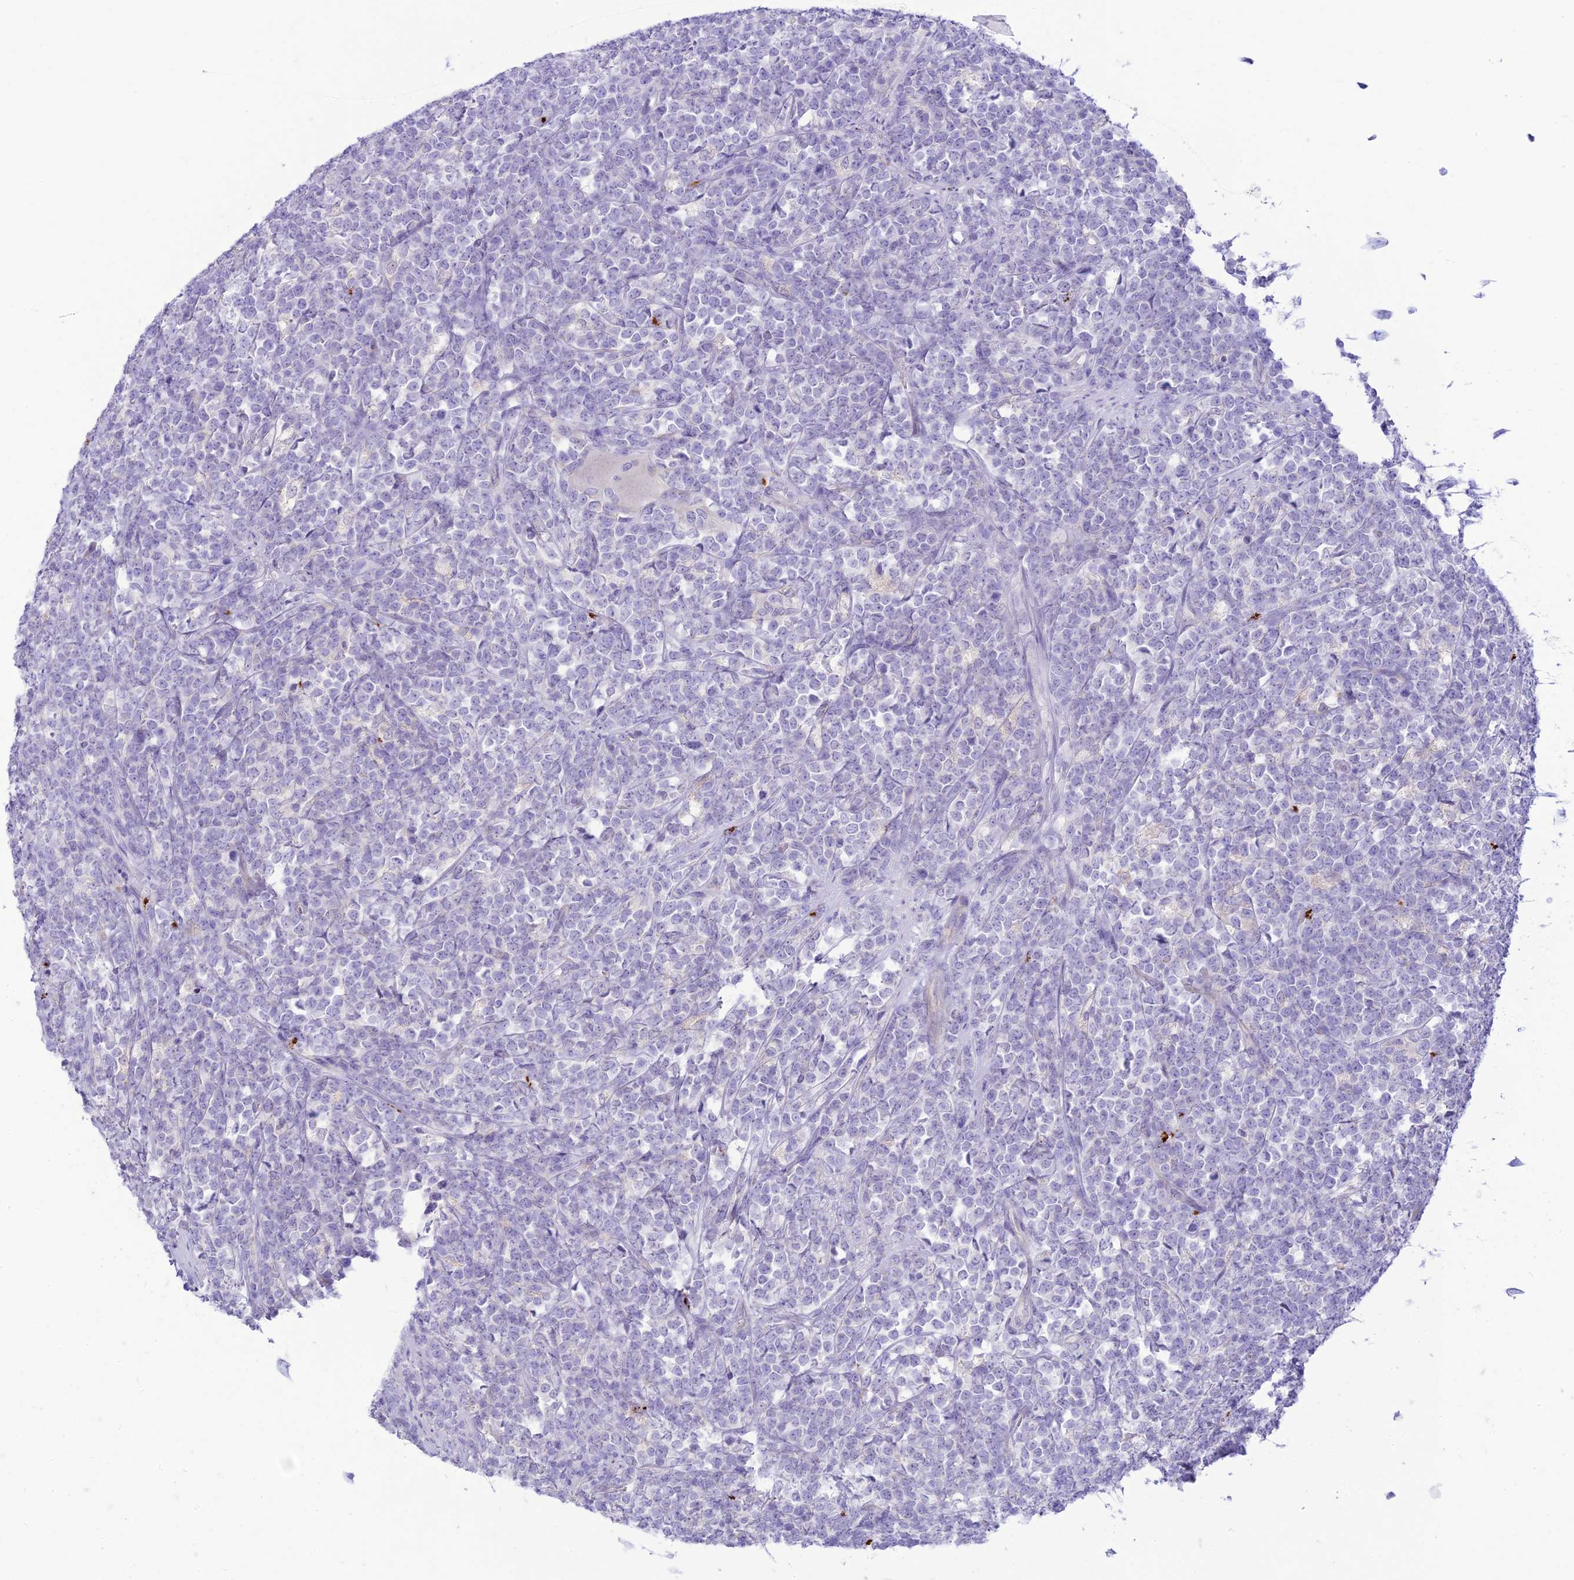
{"staining": {"intensity": "negative", "quantity": "none", "location": "none"}, "tissue": "lymphoma", "cell_type": "Tumor cells", "image_type": "cancer", "snomed": [{"axis": "morphology", "description": "Malignant lymphoma, non-Hodgkin's type, High grade"}, {"axis": "topography", "description": "Small intestine"}], "caption": "High power microscopy histopathology image of an immunohistochemistry (IHC) histopathology image of malignant lymphoma, non-Hodgkin's type (high-grade), revealing no significant expression in tumor cells.", "gene": "DHDH", "patient": {"sex": "male", "age": 8}}